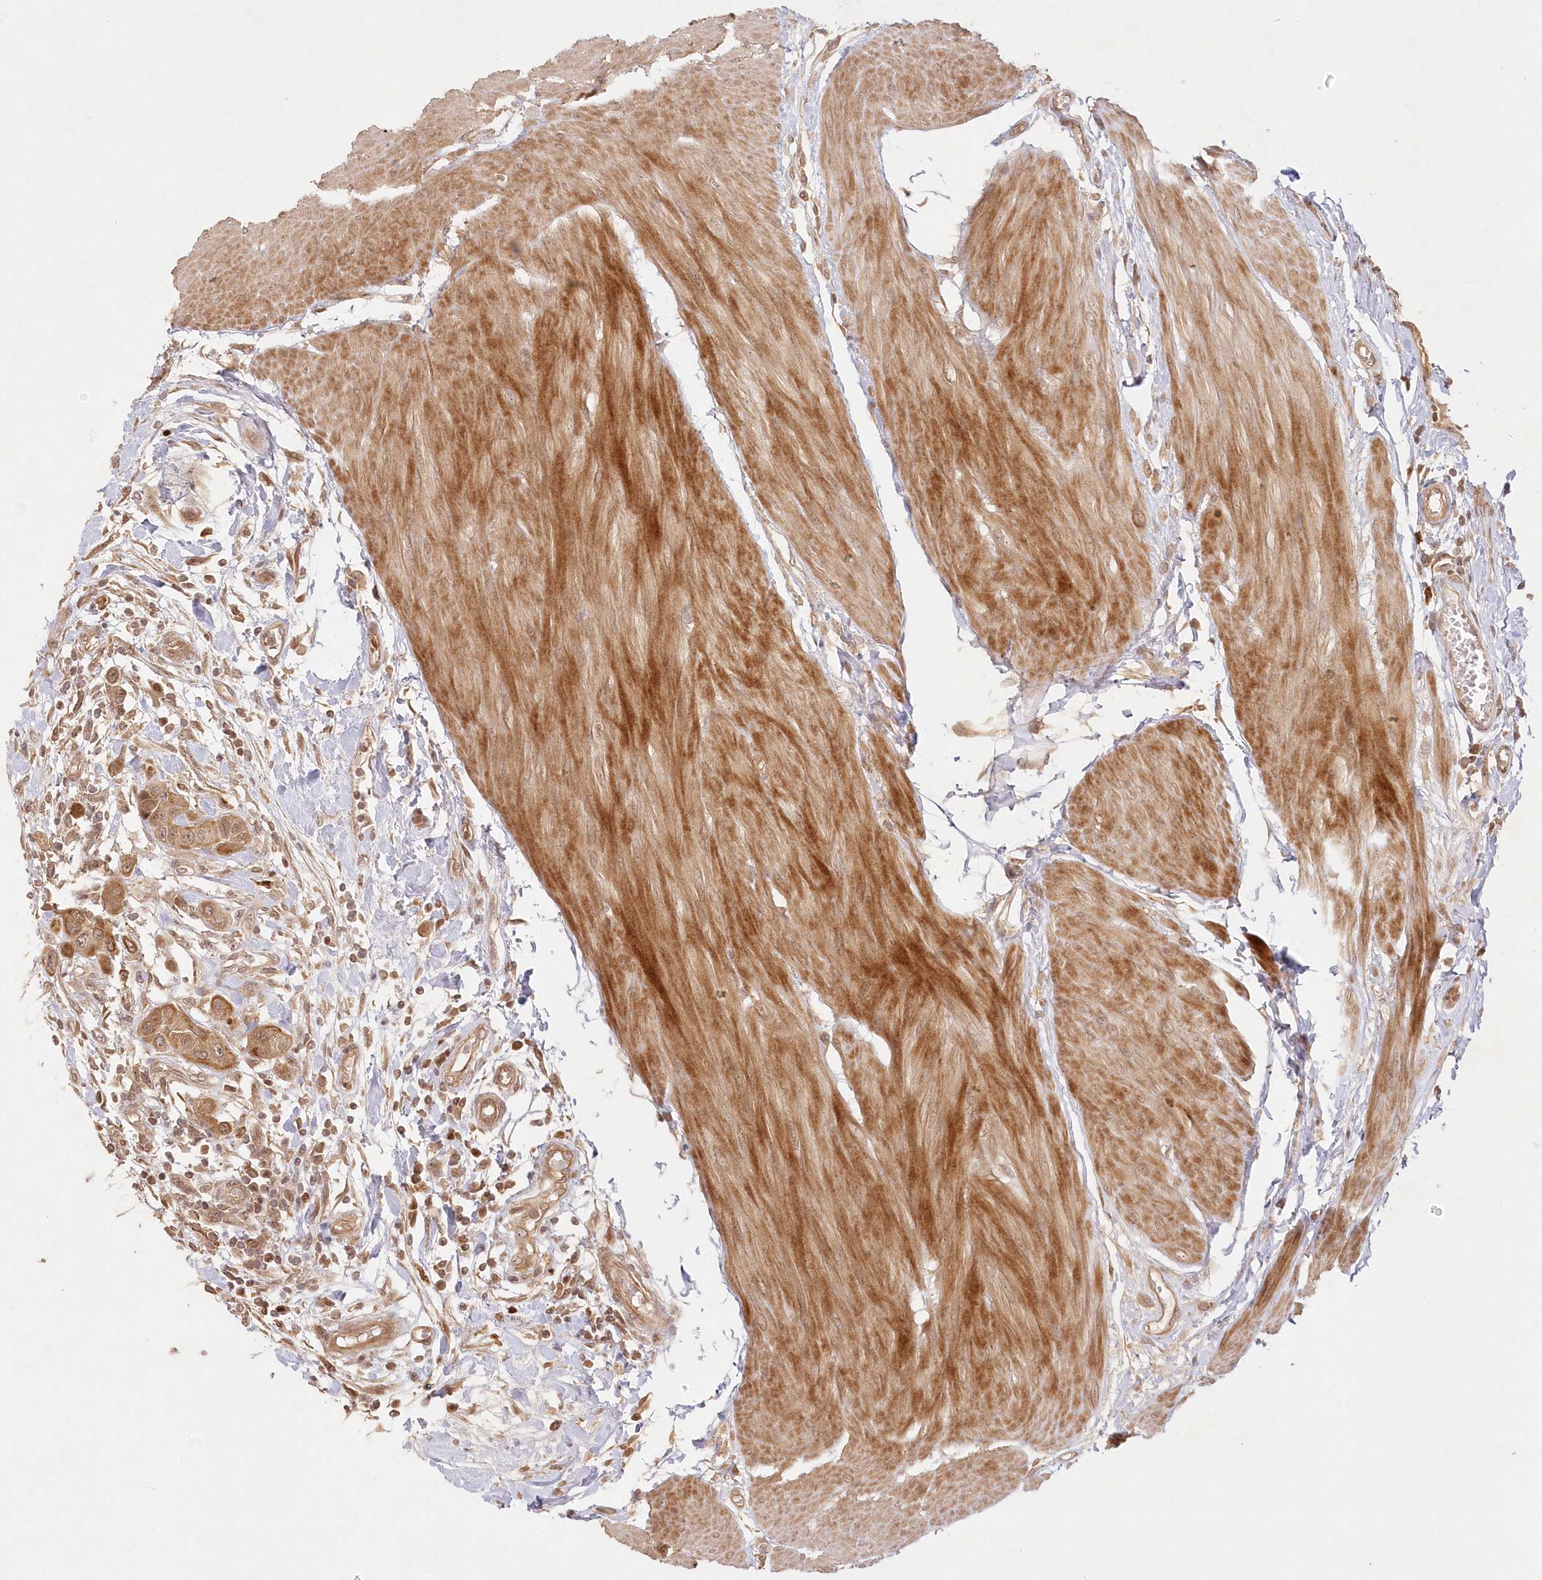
{"staining": {"intensity": "moderate", "quantity": ">75%", "location": "cytoplasmic/membranous"}, "tissue": "urothelial cancer", "cell_type": "Tumor cells", "image_type": "cancer", "snomed": [{"axis": "morphology", "description": "Urothelial carcinoma, High grade"}, {"axis": "topography", "description": "Urinary bladder"}], "caption": "Immunohistochemistry image of urothelial cancer stained for a protein (brown), which reveals medium levels of moderate cytoplasmic/membranous staining in approximately >75% of tumor cells.", "gene": "KIAA0232", "patient": {"sex": "male", "age": 50}}